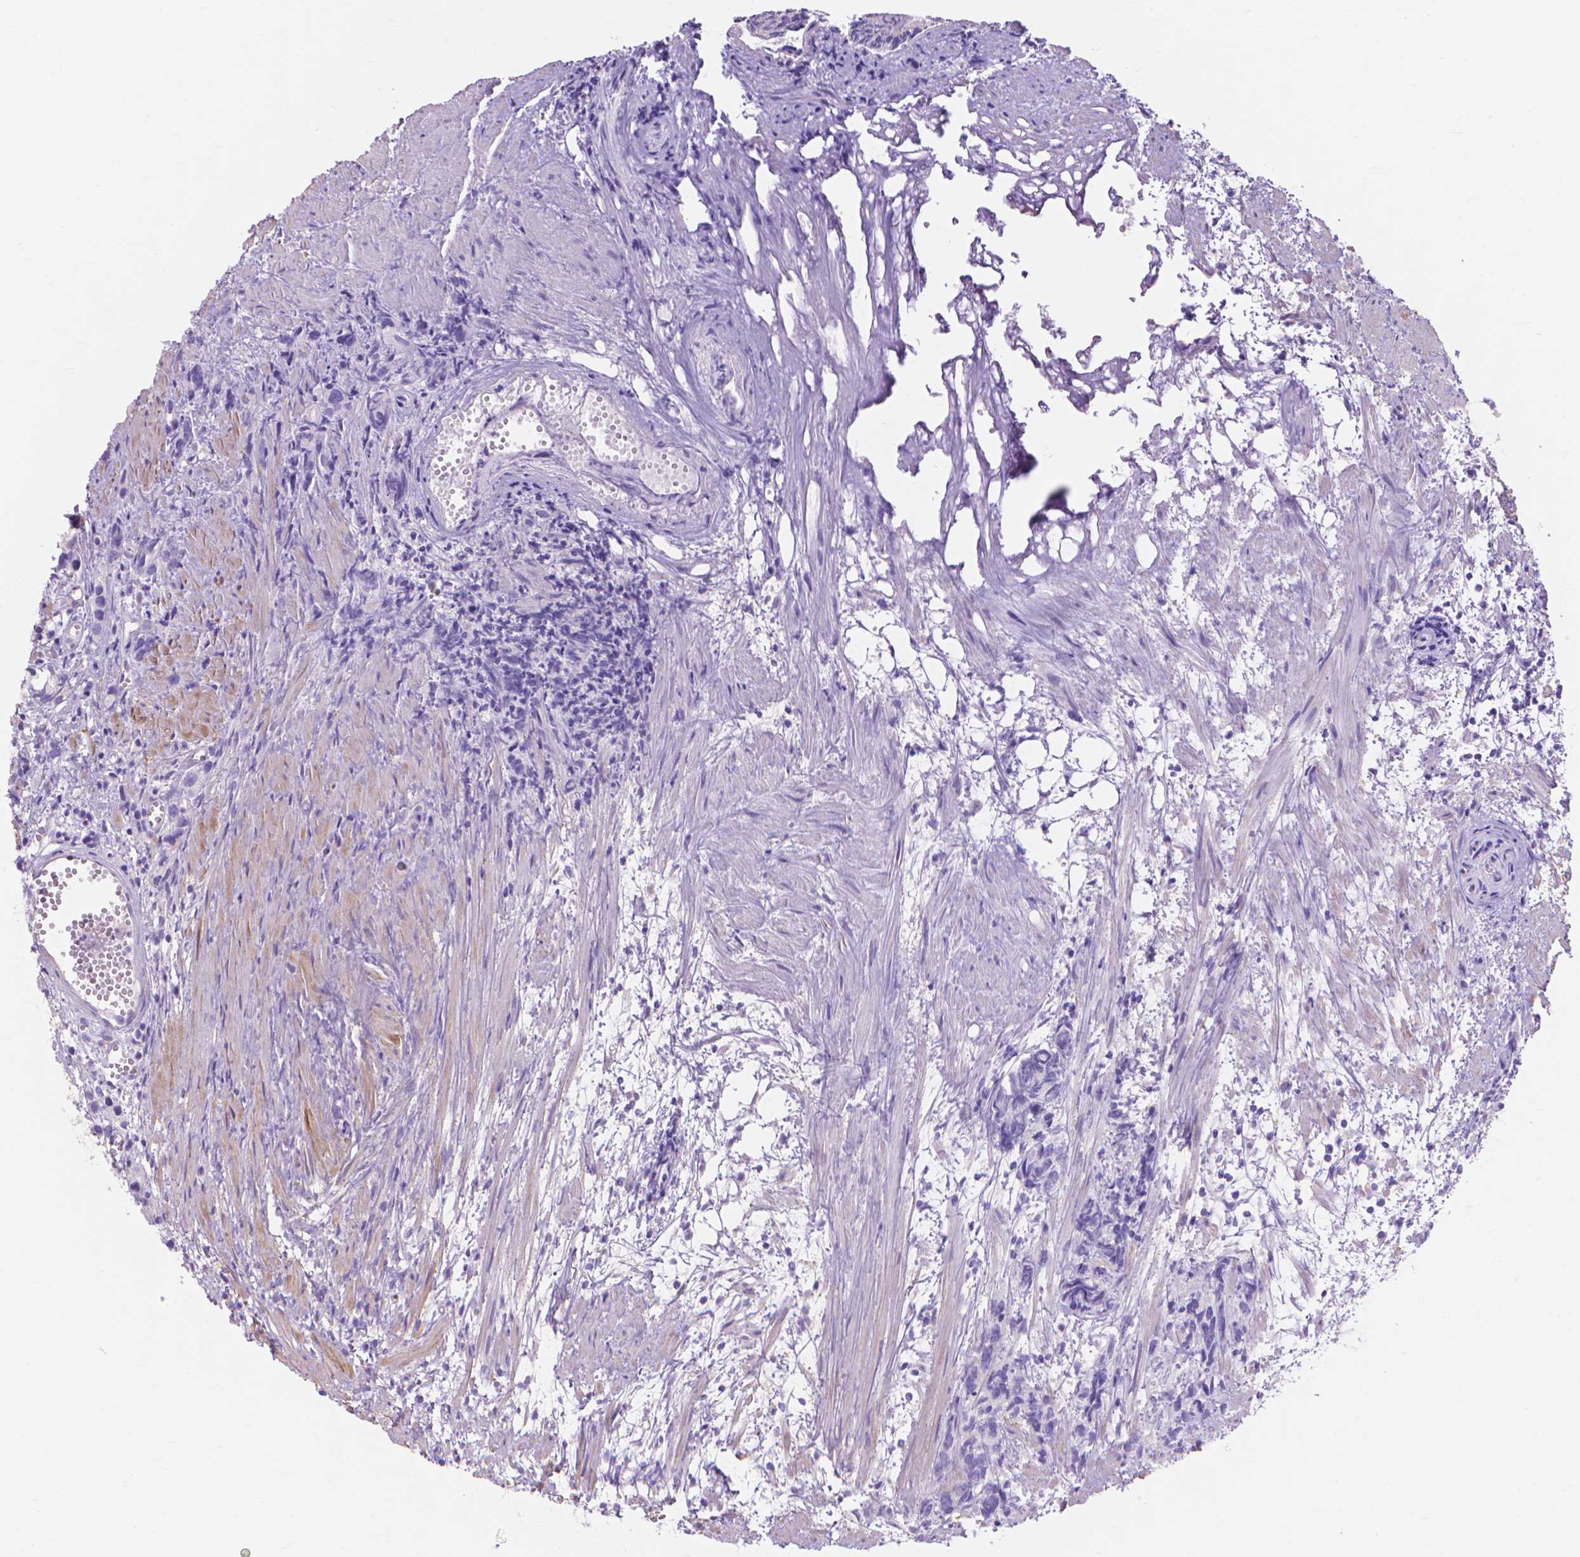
{"staining": {"intensity": "negative", "quantity": "none", "location": "none"}, "tissue": "prostate cancer", "cell_type": "Tumor cells", "image_type": "cancer", "snomed": [{"axis": "morphology", "description": "Adenocarcinoma, High grade"}, {"axis": "topography", "description": "Prostate"}], "caption": "Tumor cells show no significant protein staining in prostate cancer. (Stains: DAB immunohistochemistry (IHC) with hematoxylin counter stain, Microscopy: brightfield microscopy at high magnification).", "gene": "MBLAC1", "patient": {"sex": "male", "age": 77}}